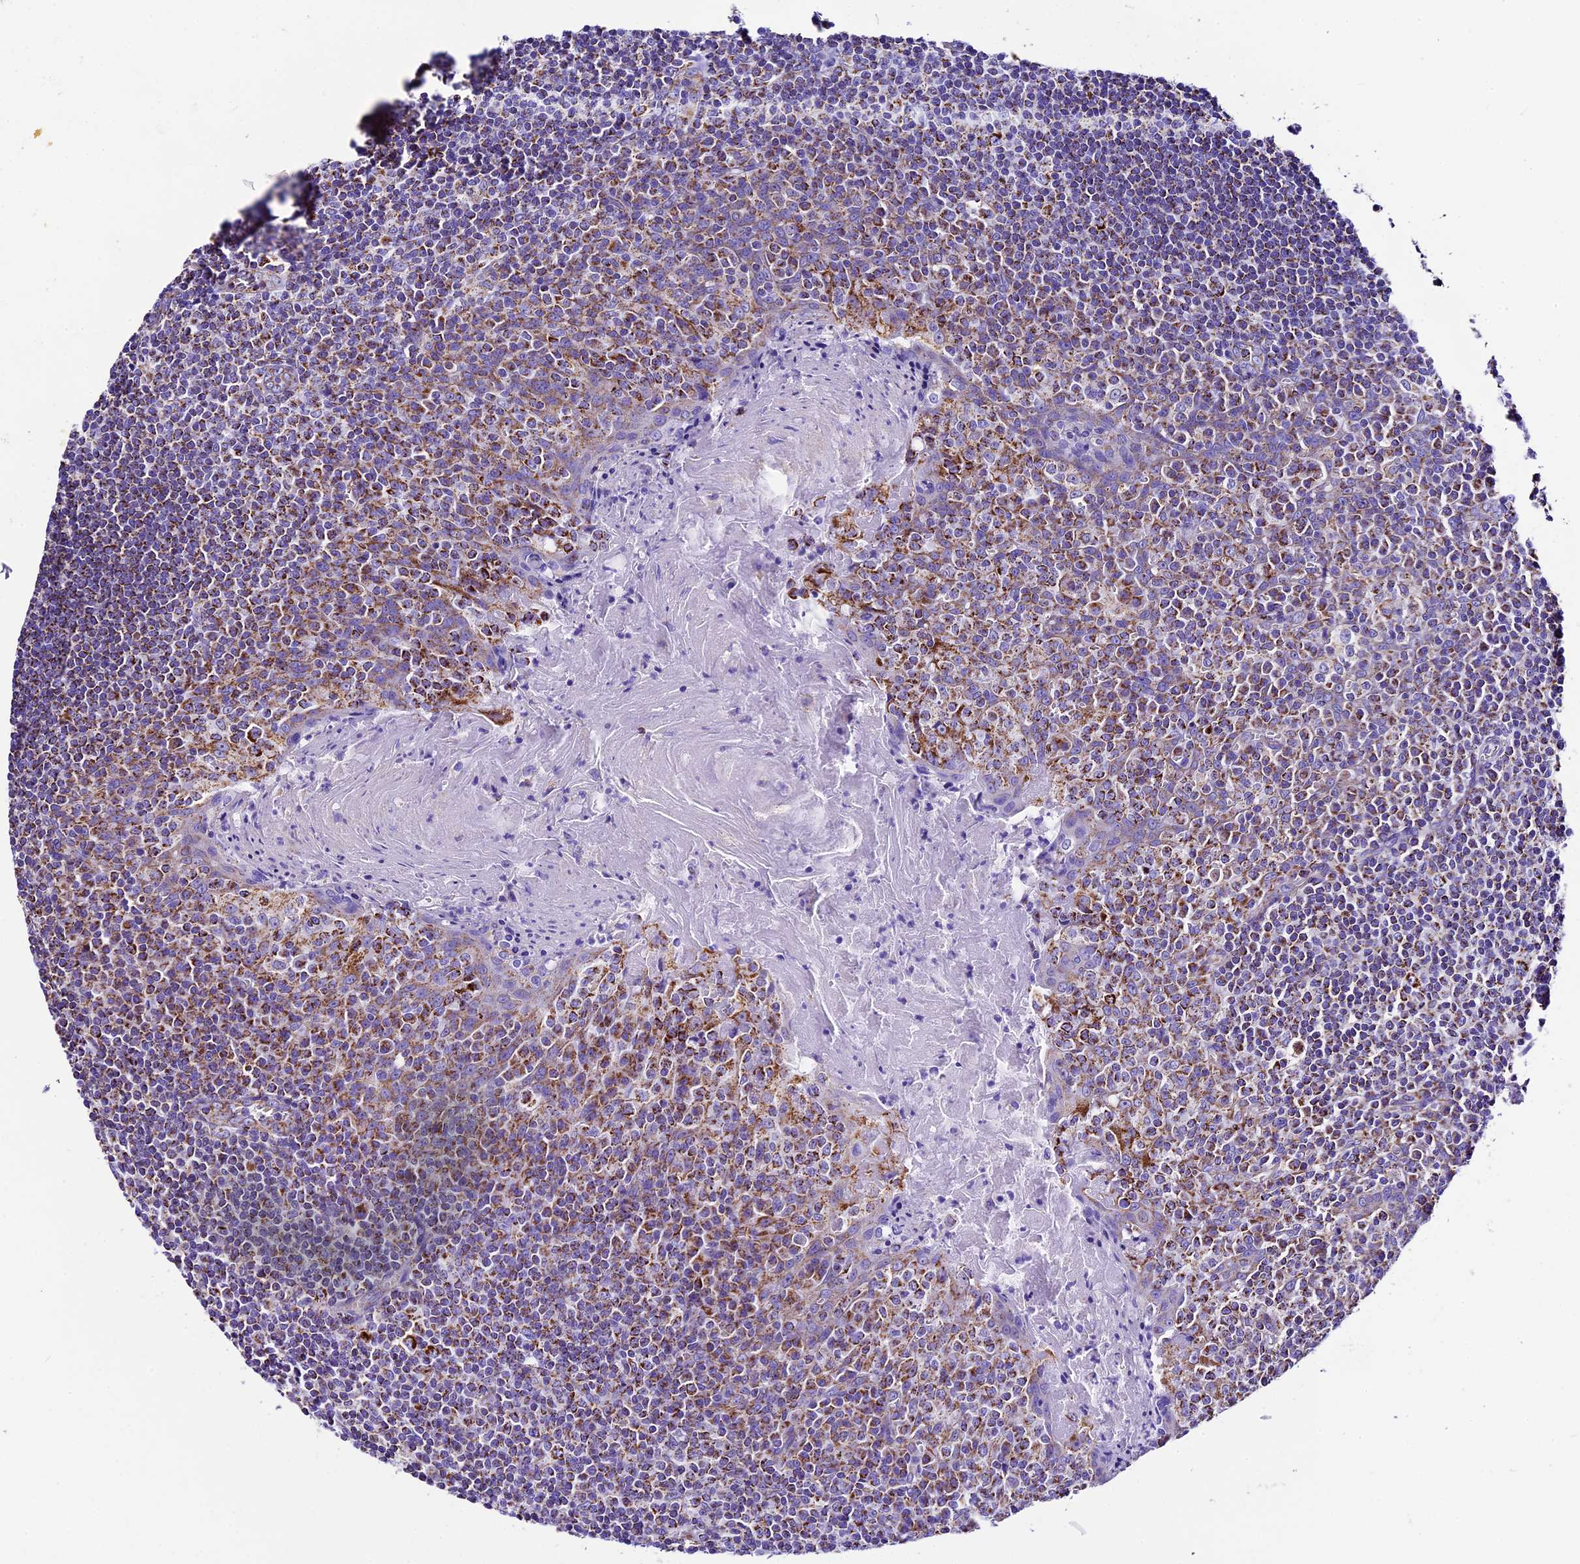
{"staining": {"intensity": "strong", "quantity": "25%-75%", "location": "cytoplasmic/membranous"}, "tissue": "tonsil", "cell_type": "Germinal center cells", "image_type": "normal", "snomed": [{"axis": "morphology", "description": "Normal tissue, NOS"}, {"axis": "topography", "description": "Tonsil"}], "caption": "A brown stain highlights strong cytoplasmic/membranous expression of a protein in germinal center cells of benign tonsil.", "gene": "DCAF5", "patient": {"sex": "male", "age": 27}}